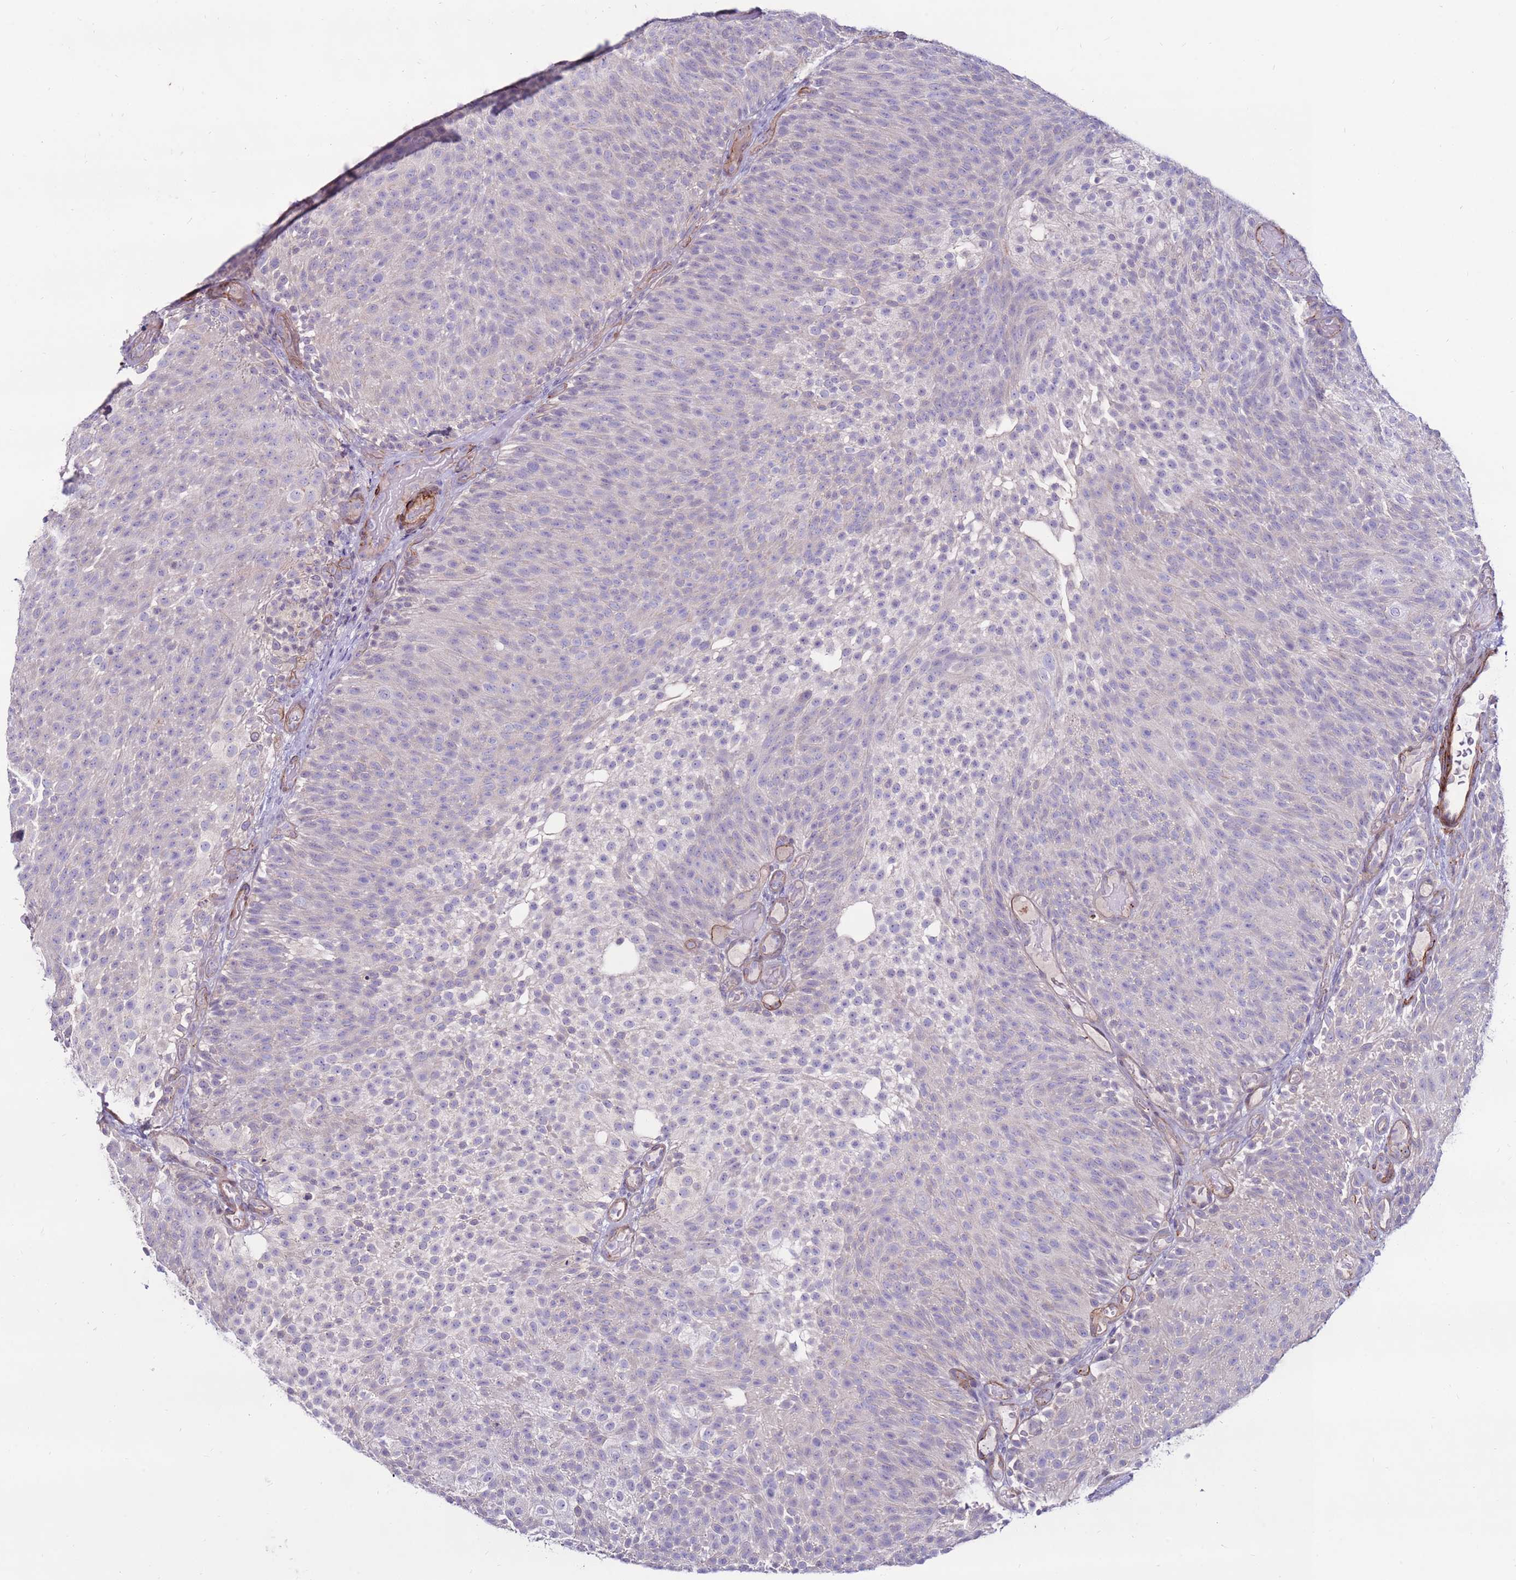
{"staining": {"intensity": "negative", "quantity": "none", "location": "none"}, "tissue": "urothelial cancer", "cell_type": "Tumor cells", "image_type": "cancer", "snomed": [{"axis": "morphology", "description": "Urothelial carcinoma, Low grade"}, {"axis": "topography", "description": "Urinary bladder"}], "caption": "High power microscopy histopathology image of an immunohistochemistry histopathology image of urothelial cancer, revealing no significant positivity in tumor cells.", "gene": "CLEC4M", "patient": {"sex": "male", "age": 78}}